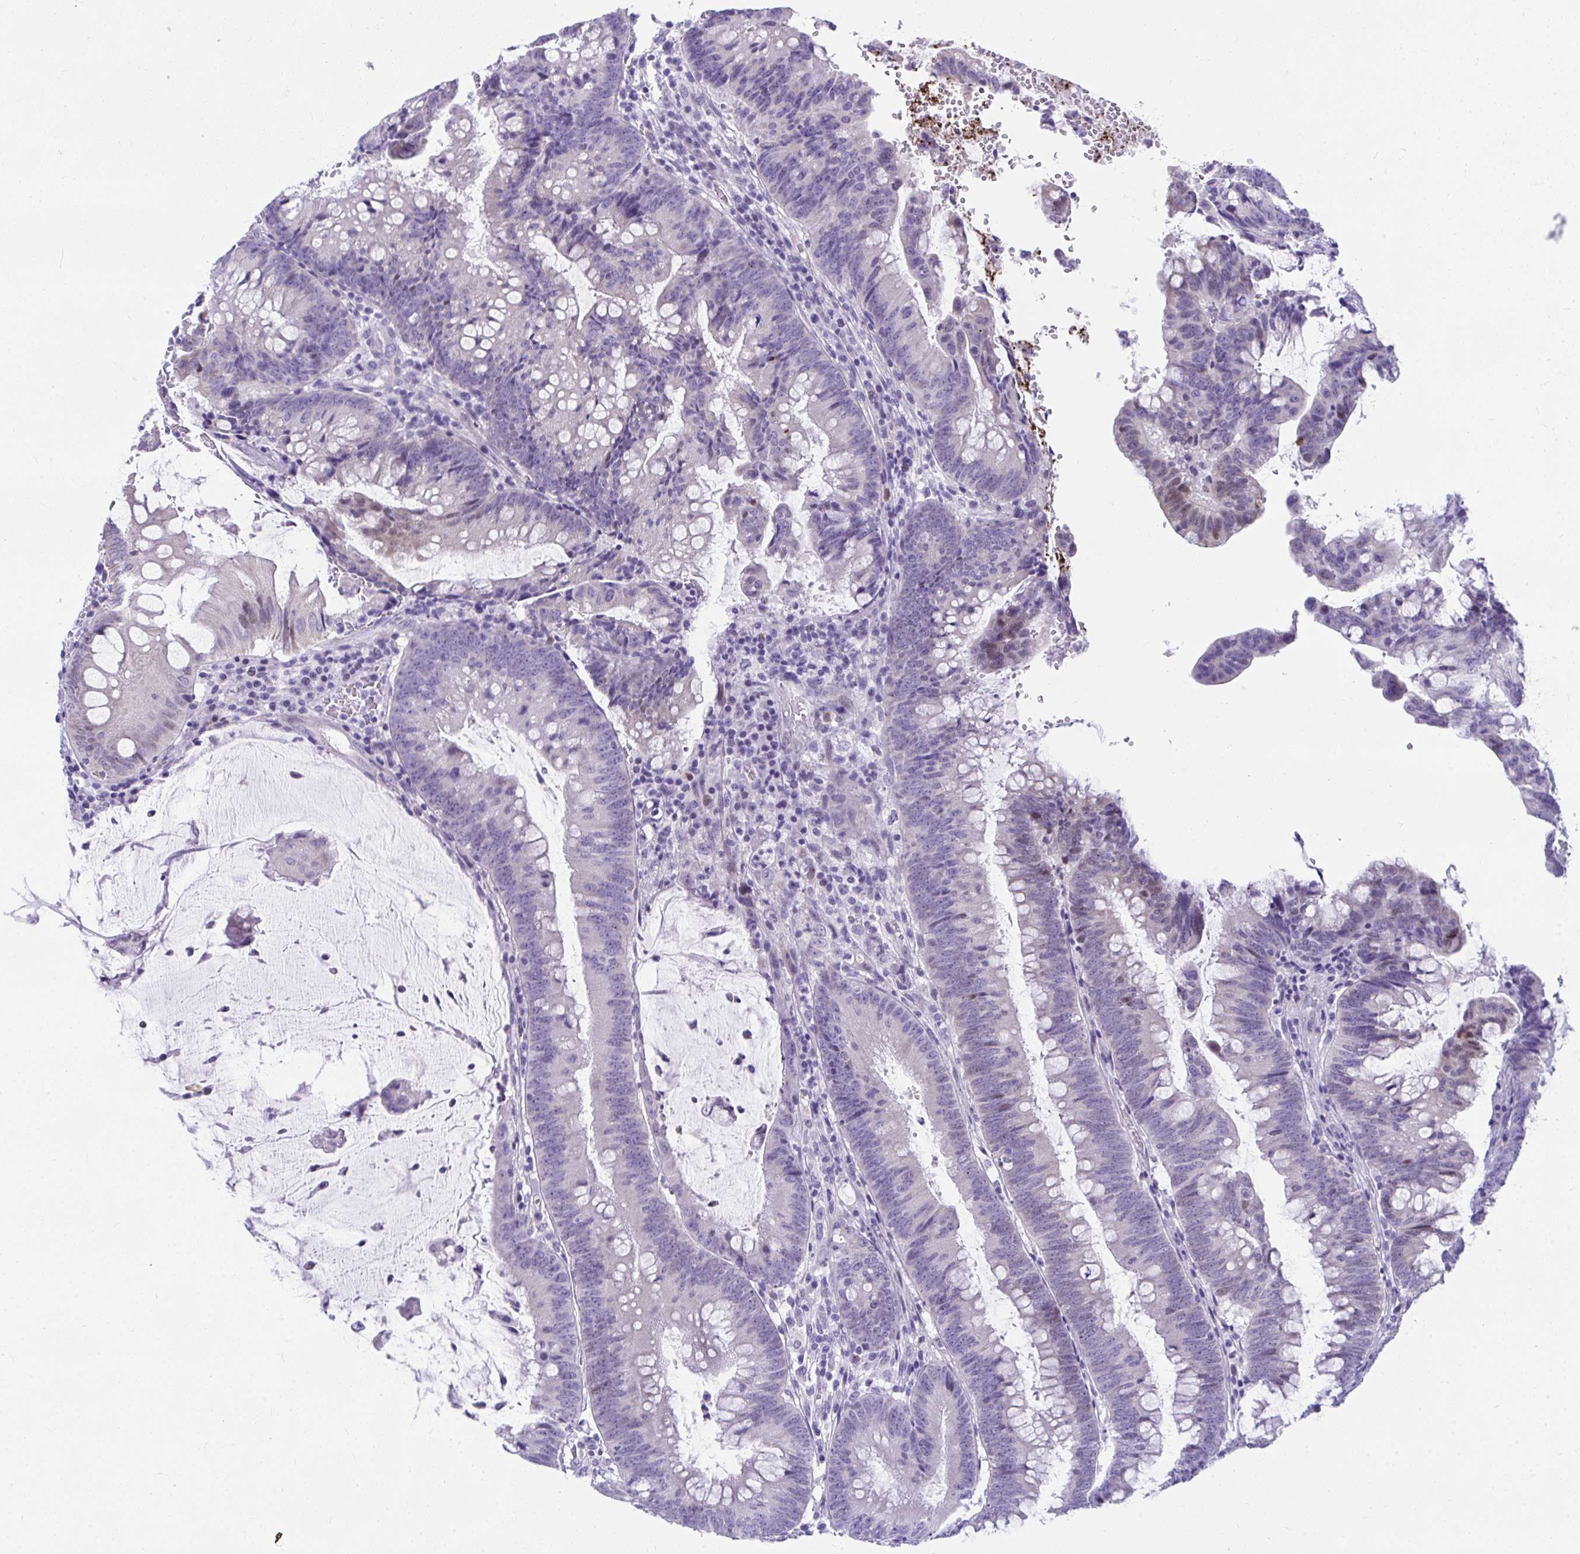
{"staining": {"intensity": "negative", "quantity": "none", "location": "none"}, "tissue": "colorectal cancer", "cell_type": "Tumor cells", "image_type": "cancer", "snomed": [{"axis": "morphology", "description": "Adenocarcinoma, NOS"}, {"axis": "topography", "description": "Colon"}], "caption": "High power microscopy photomicrograph of an immunohistochemistry micrograph of colorectal adenocarcinoma, revealing no significant positivity in tumor cells.", "gene": "ISL1", "patient": {"sex": "male", "age": 62}}